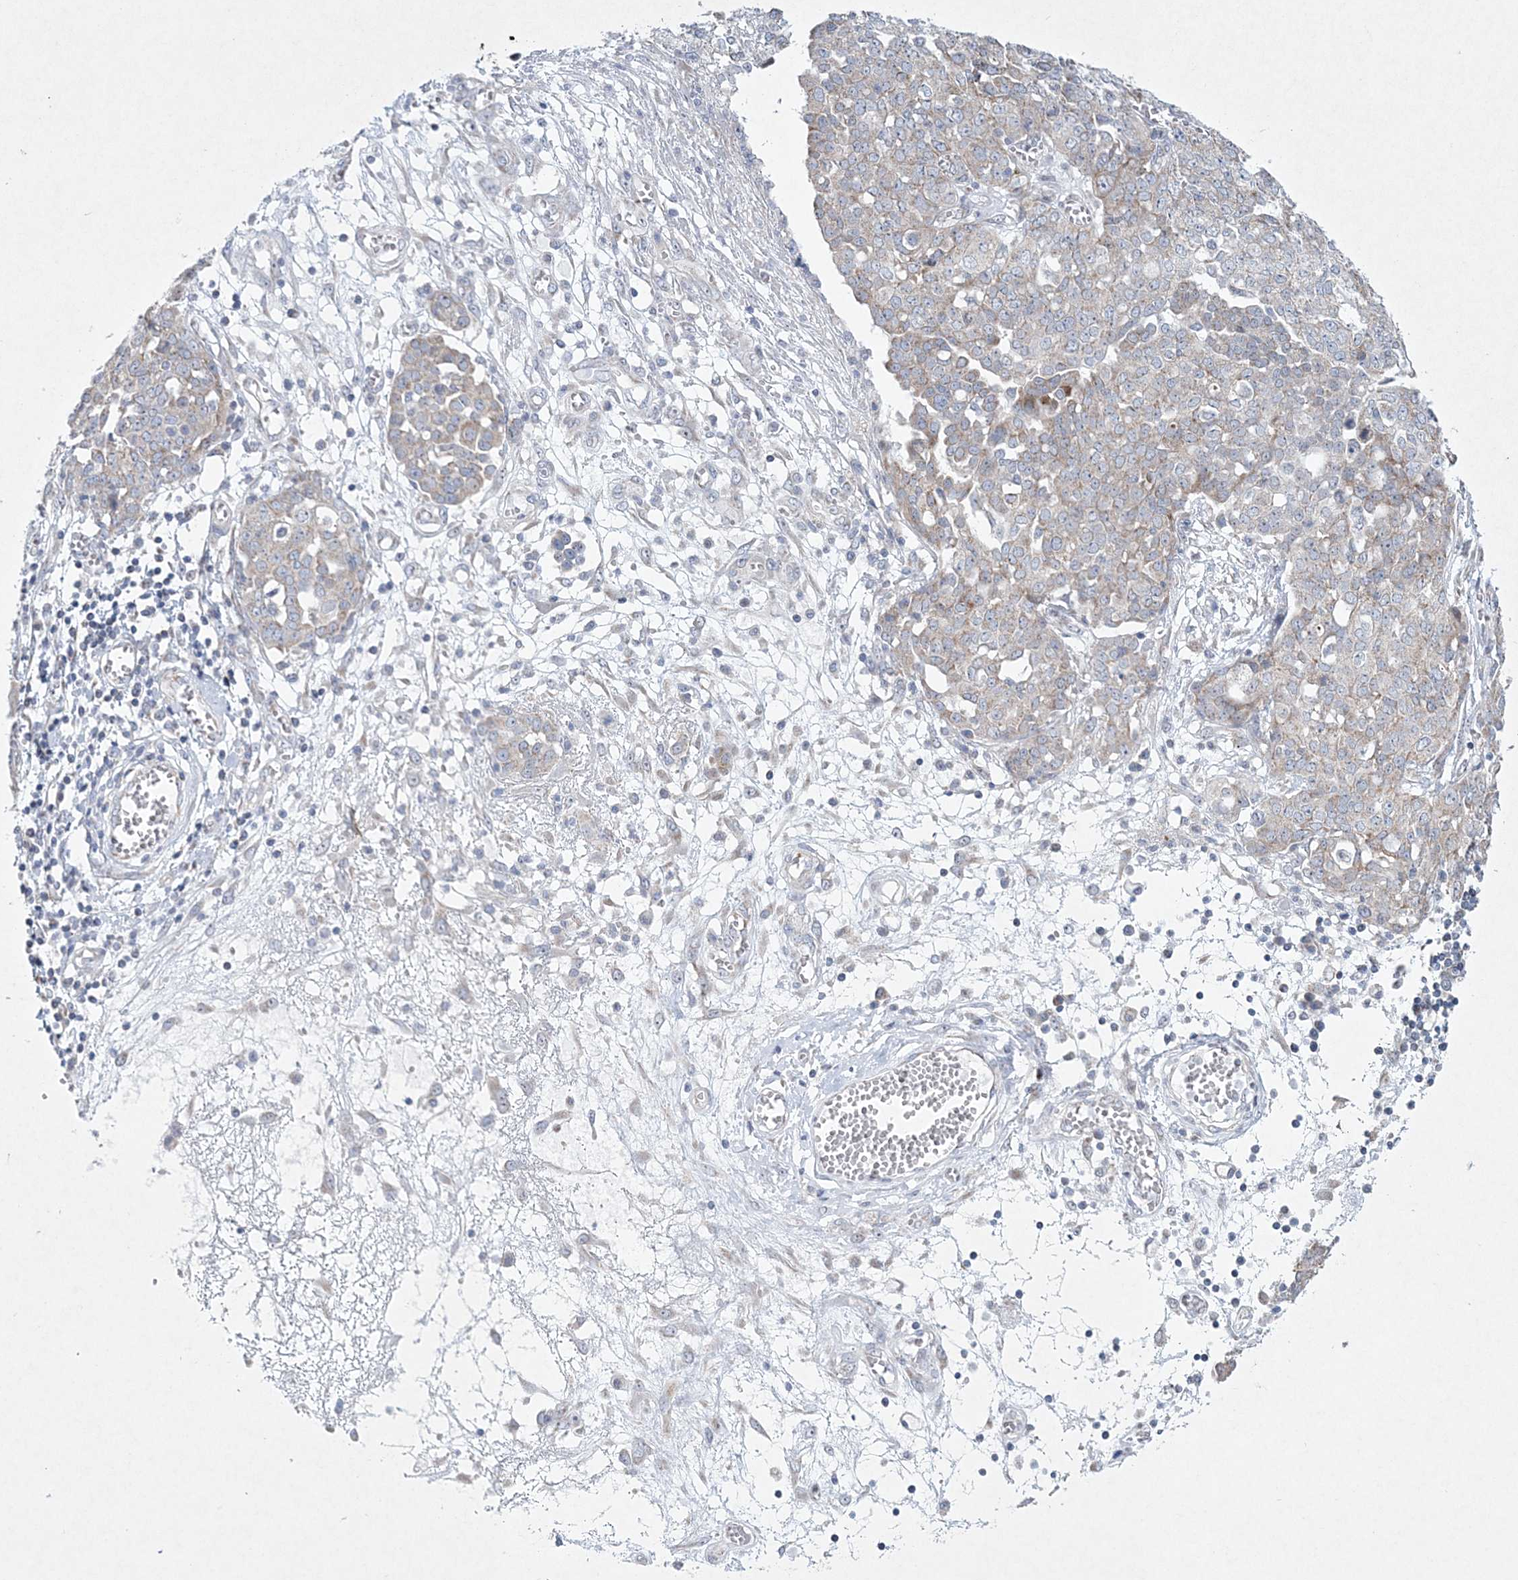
{"staining": {"intensity": "weak", "quantity": ">75%", "location": "cytoplasmic/membranous"}, "tissue": "ovarian cancer", "cell_type": "Tumor cells", "image_type": "cancer", "snomed": [{"axis": "morphology", "description": "Cystadenocarcinoma, serous, NOS"}, {"axis": "topography", "description": "Soft tissue"}, {"axis": "topography", "description": "Ovary"}], "caption": "Ovarian cancer stained for a protein exhibits weak cytoplasmic/membranous positivity in tumor cells.", "gene": "CES4A", "patient": {"sex": "female", "age": 57}}